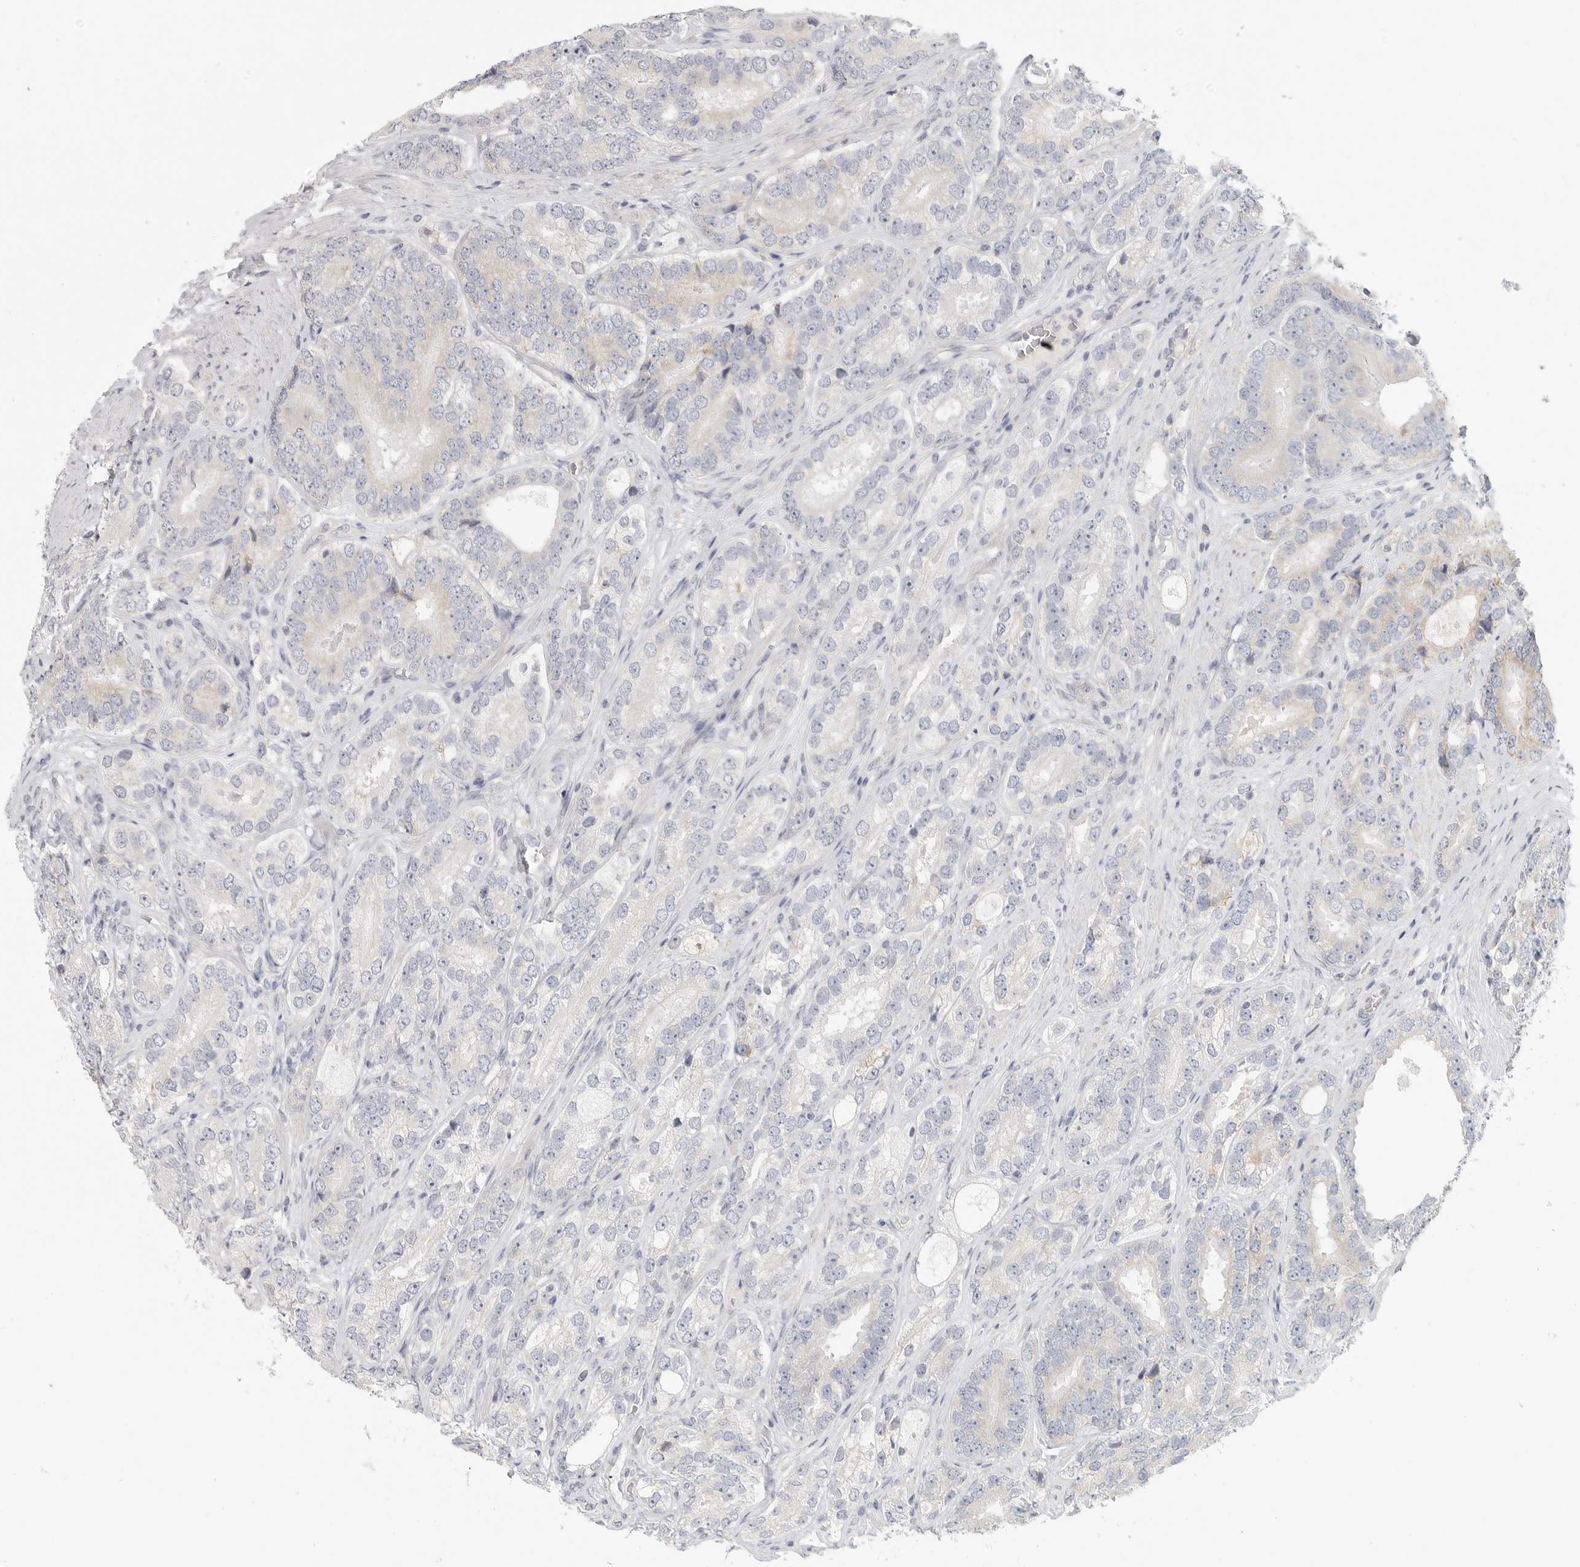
{"staining": {"intensity": "negative", "quantity": "none", "location": "none"}, "tissue": "prostate cancer", "cell_type": "Tumor cells", "image_type": "cancer", "snomed": [{"axis": "morphology", "description": "Adenocarcinoma, High grade"}, {"axis": "topography", "description": "Prostate"}], "caption": "This is a histopathology image of IHC staining of prostate cancer (high-grade adenocarcinoma), which shows no staining in tumor cells. (DAB immunohistochemistry (IHC) with hematoxylin counter stain).", "gene": "SLC25A36", "patient": {"sex": "male", "age": 56}}